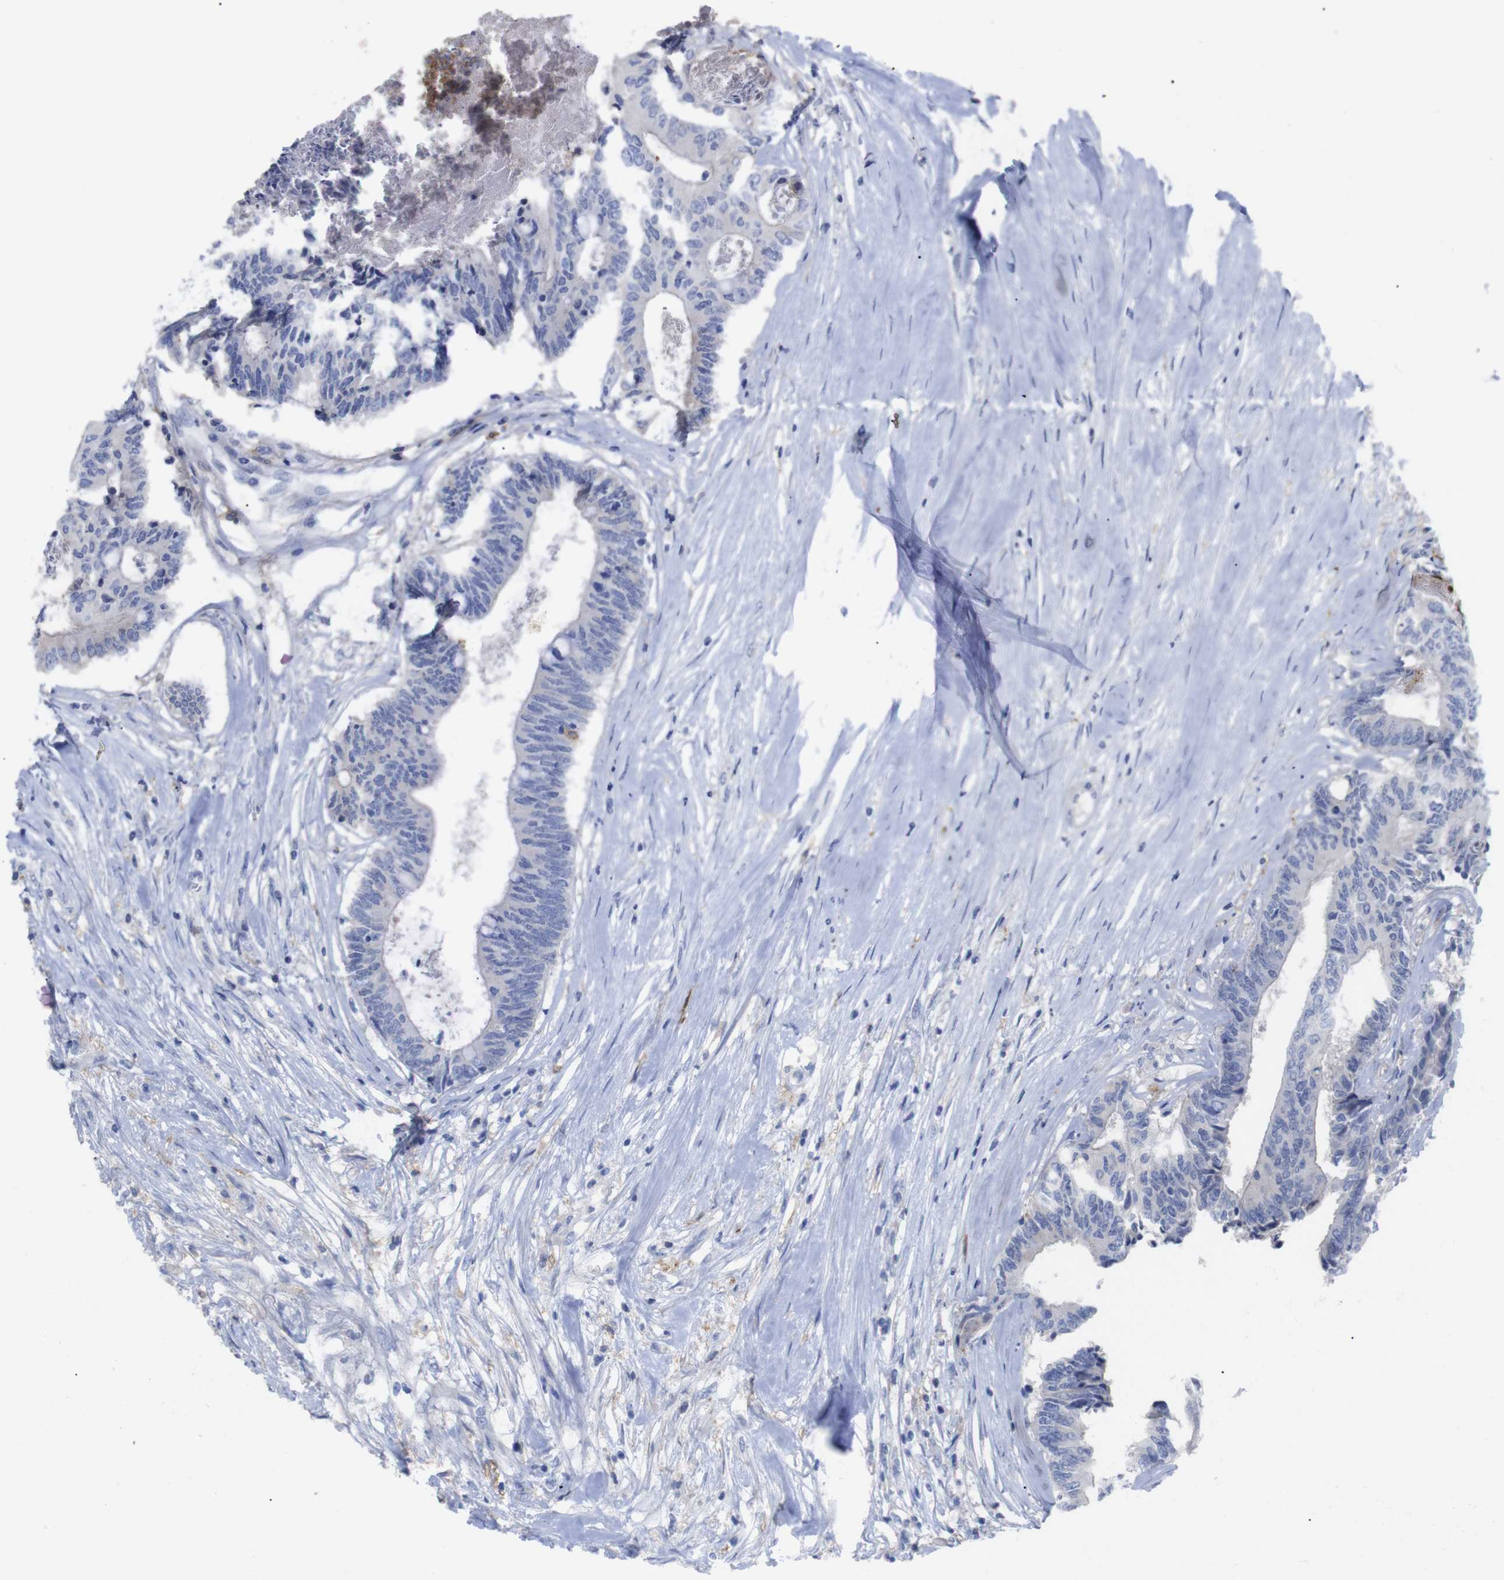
{"staining": {"intensity": "negative", "quantity": "none", "location": "none"}, "tissue": "colorectal cancer", "cell_type": "Tumor cells", "image_type": "cancer", "snomed": [{"axis": "morphology", "description": "Adenocarcinoma, NOS"}, {"axis": "topography", "description": "Rectum"}], "caption": "Immunohistochemistry of colorectal cancer (adenocarcinoma) reveals no positivity in tumor cells.", "gene": "C5AR1", "patient": {"sex": "male", "age": 63}}